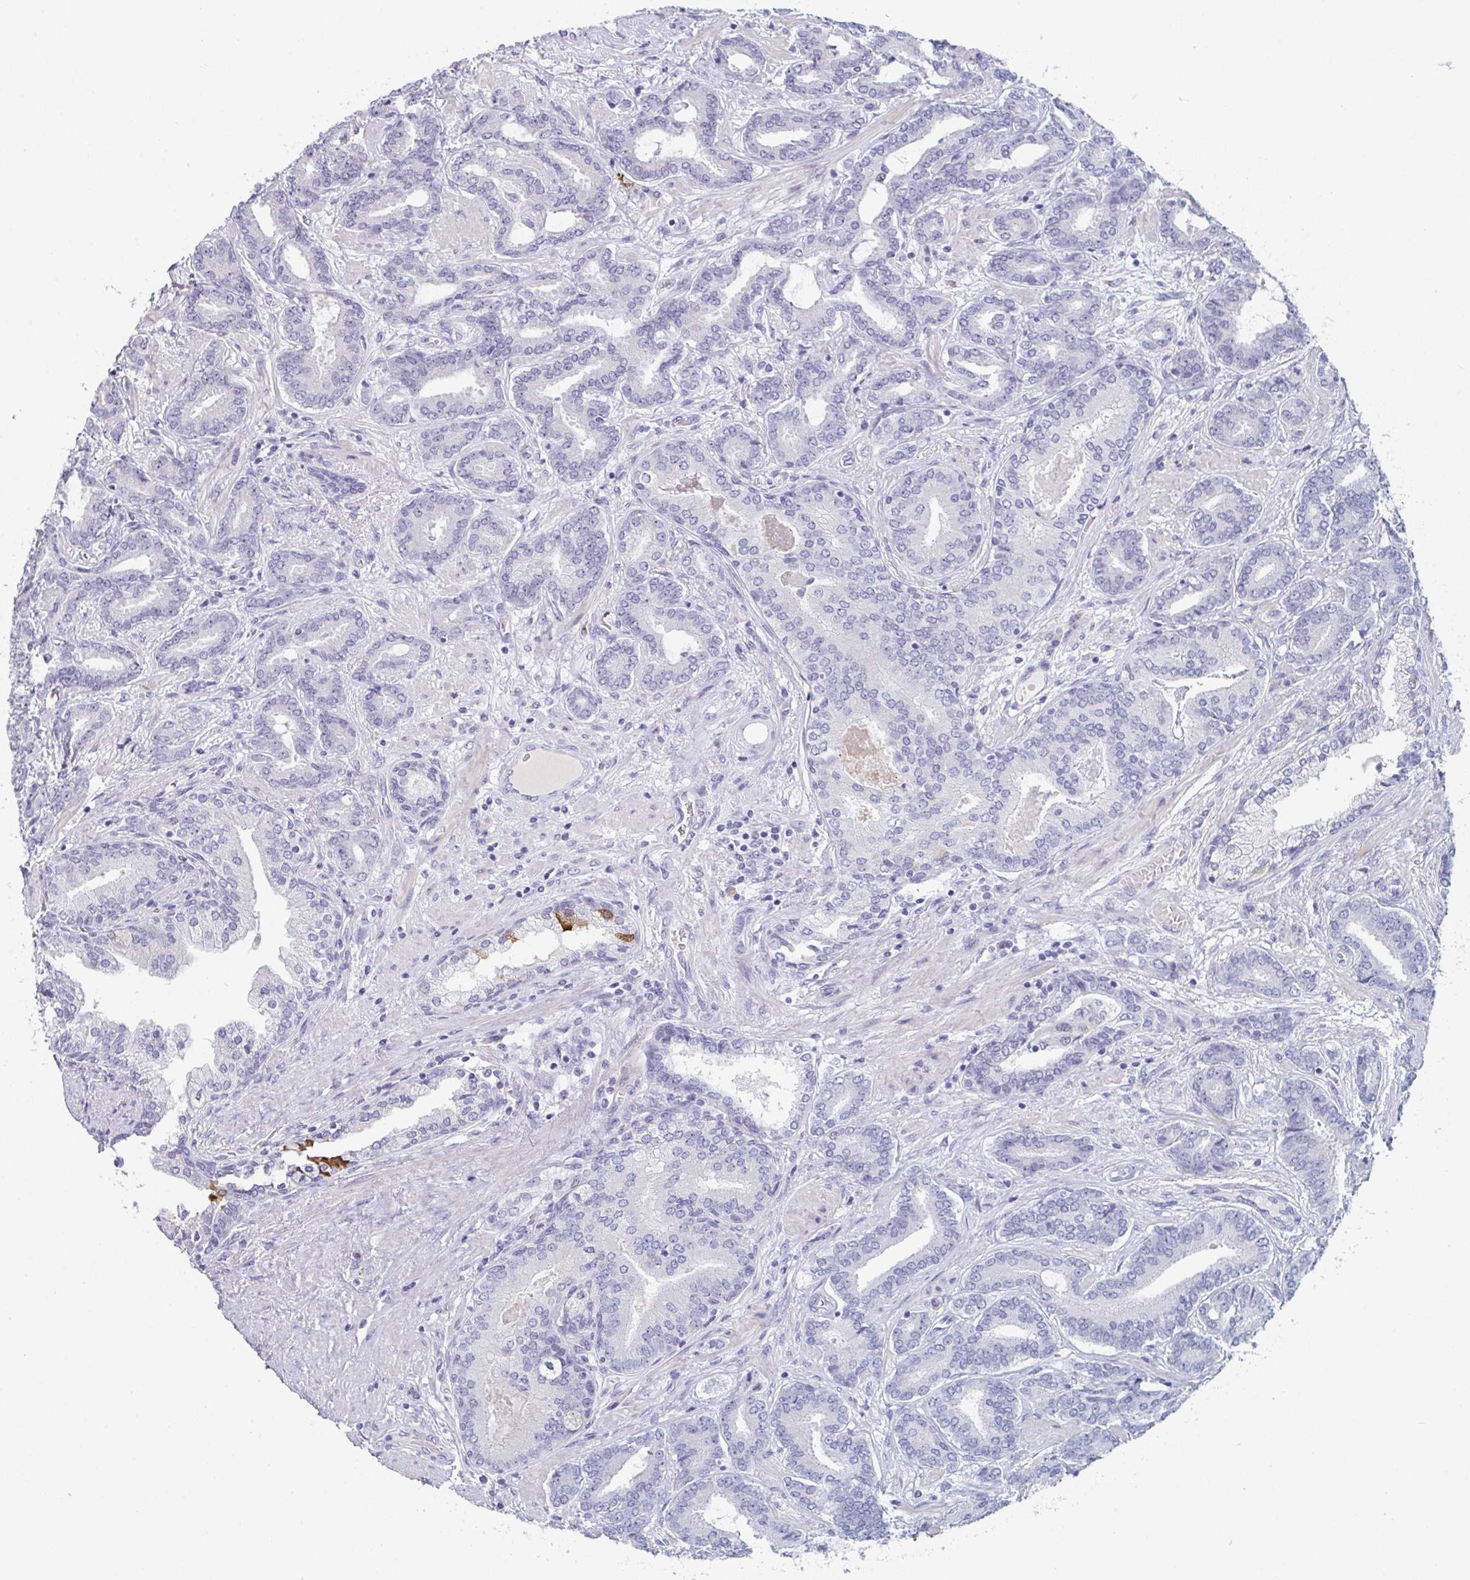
{"staining": {"intensity": "negative", "quantity": "none", "location": "none"}, "tissue": "prostate cancer", "cell_type": "Tumor cells", "image_type": "cancer", "snomed": [{"axis": "morphology", "description": "Adenocarcinoma, High grade"}, {"axis": "topography", "description": "Prostate"}], "caption": "Immunohistochemistry (IHC) of human prostate high-grade adenocarcinoma reveals no expression in tumor cells.", "gene": "RUBCN", "patient": {"sex": "male", "age": 62}}